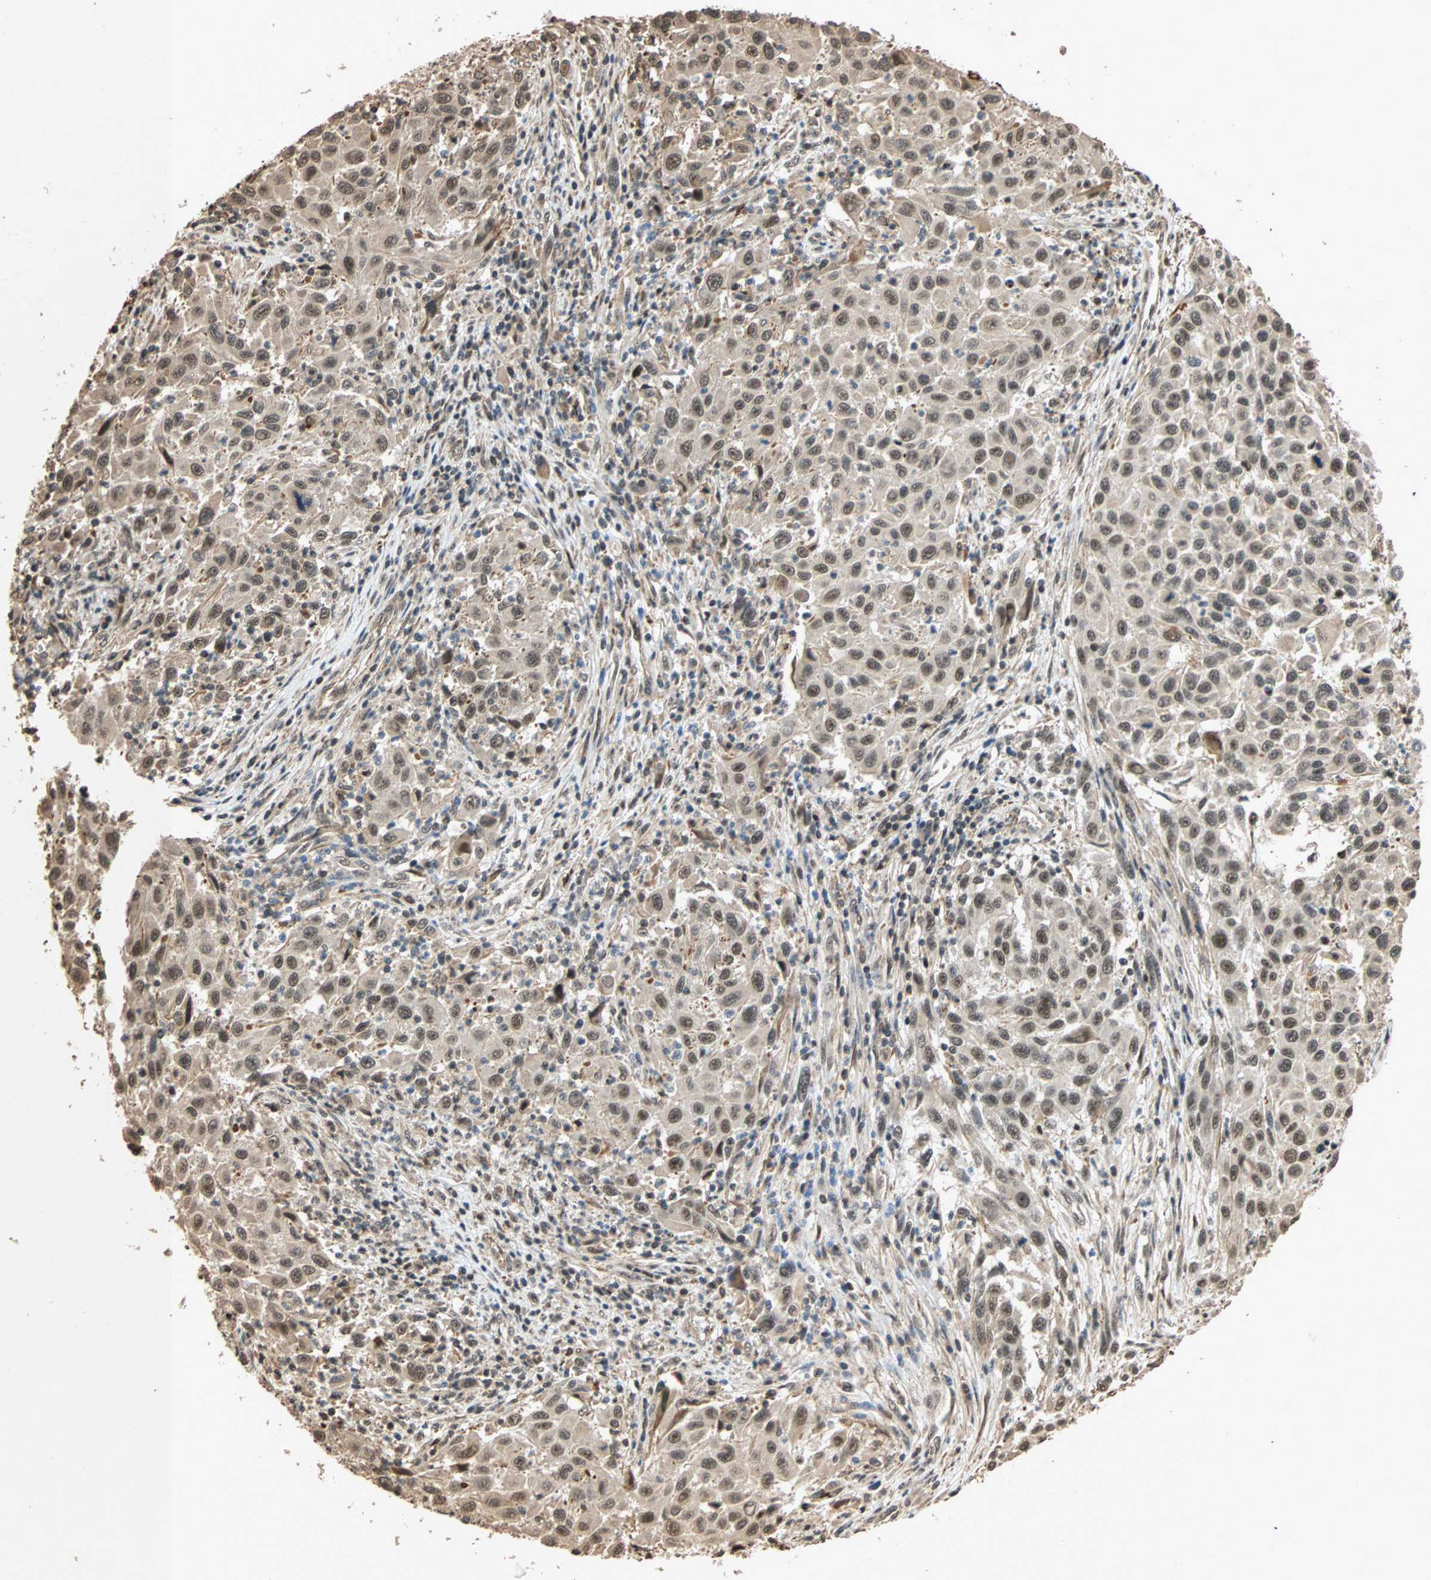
{"staining": {"intensity": "moderate", "quantity": ">75%", "location": "cytoplasmic/membranous,nuclear"}, "tissue": "melanoma", "cell_type": "Tumor cells", "image_type": "cancer", "snomed": [{"axis": "morphology", "description": "Malignant melanoma, Metastatic site"}, {"axis": "topography", "description": "Lymph node"}], "caption": "About >75% of tumor cells in human malignant melanoma (metastatic site) exhibit moderate cytoplasmic/membranous and nuclear protein expression as visualized by brown immunohistochemical staining.", "gene": "CDC5L", "patient": {"sex": "male", "age": 61}}